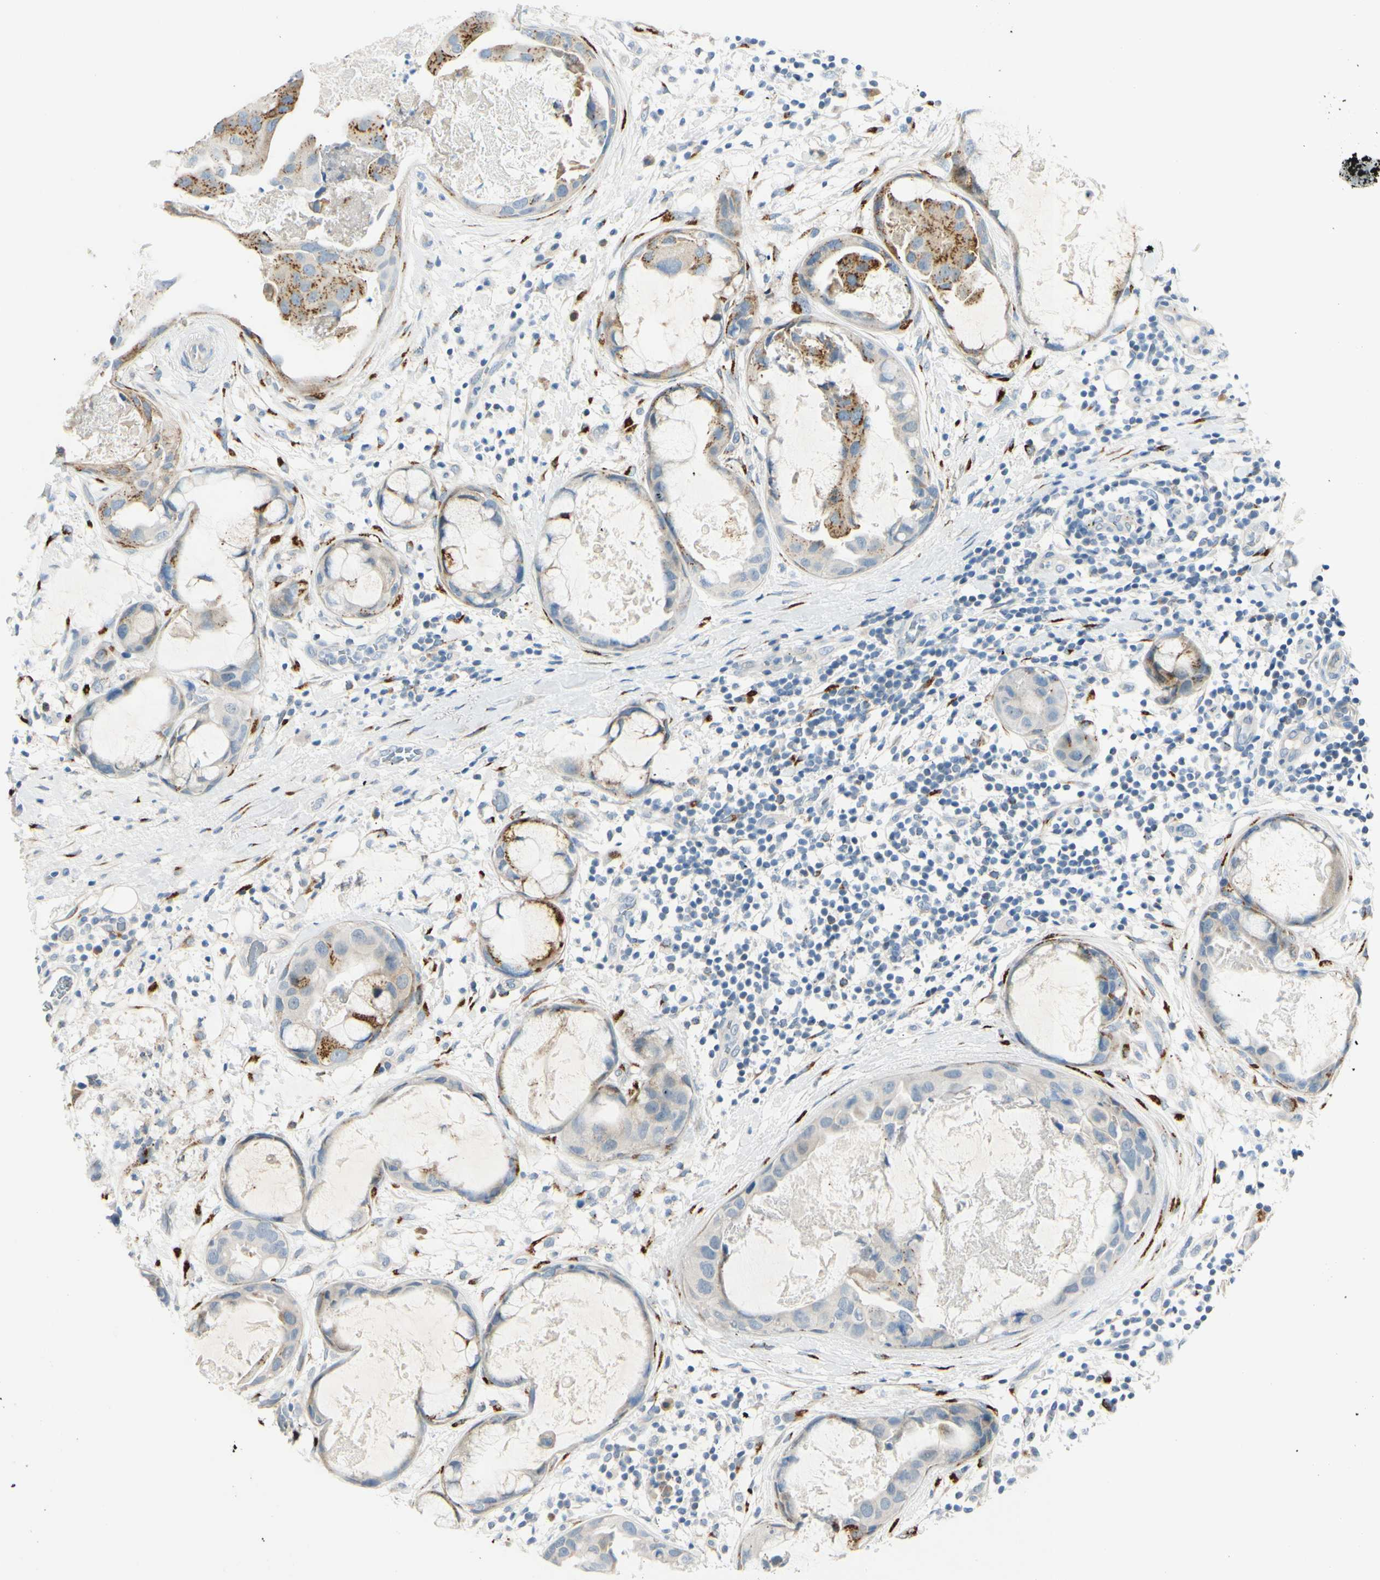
{"staining": {"intensity": "strong", "quantity": "<25%", "location": "cytoplasmic/membranous"}, "tissue": "breast cancer", "cell_type": "Tumor cells", "image_type": "cancer", "snomed": [{"axis": "morphology", "description": "Duct carcinoma"}, {"axis": "topography", "description": "Breast"}], "caption": "Breast cancer (infiltrating ductal carcinoma) stained with a protein marker displays strong staining in tumor cells.", "gene": "GALNT5", "patient": {"sex": "female", "age": 40}}